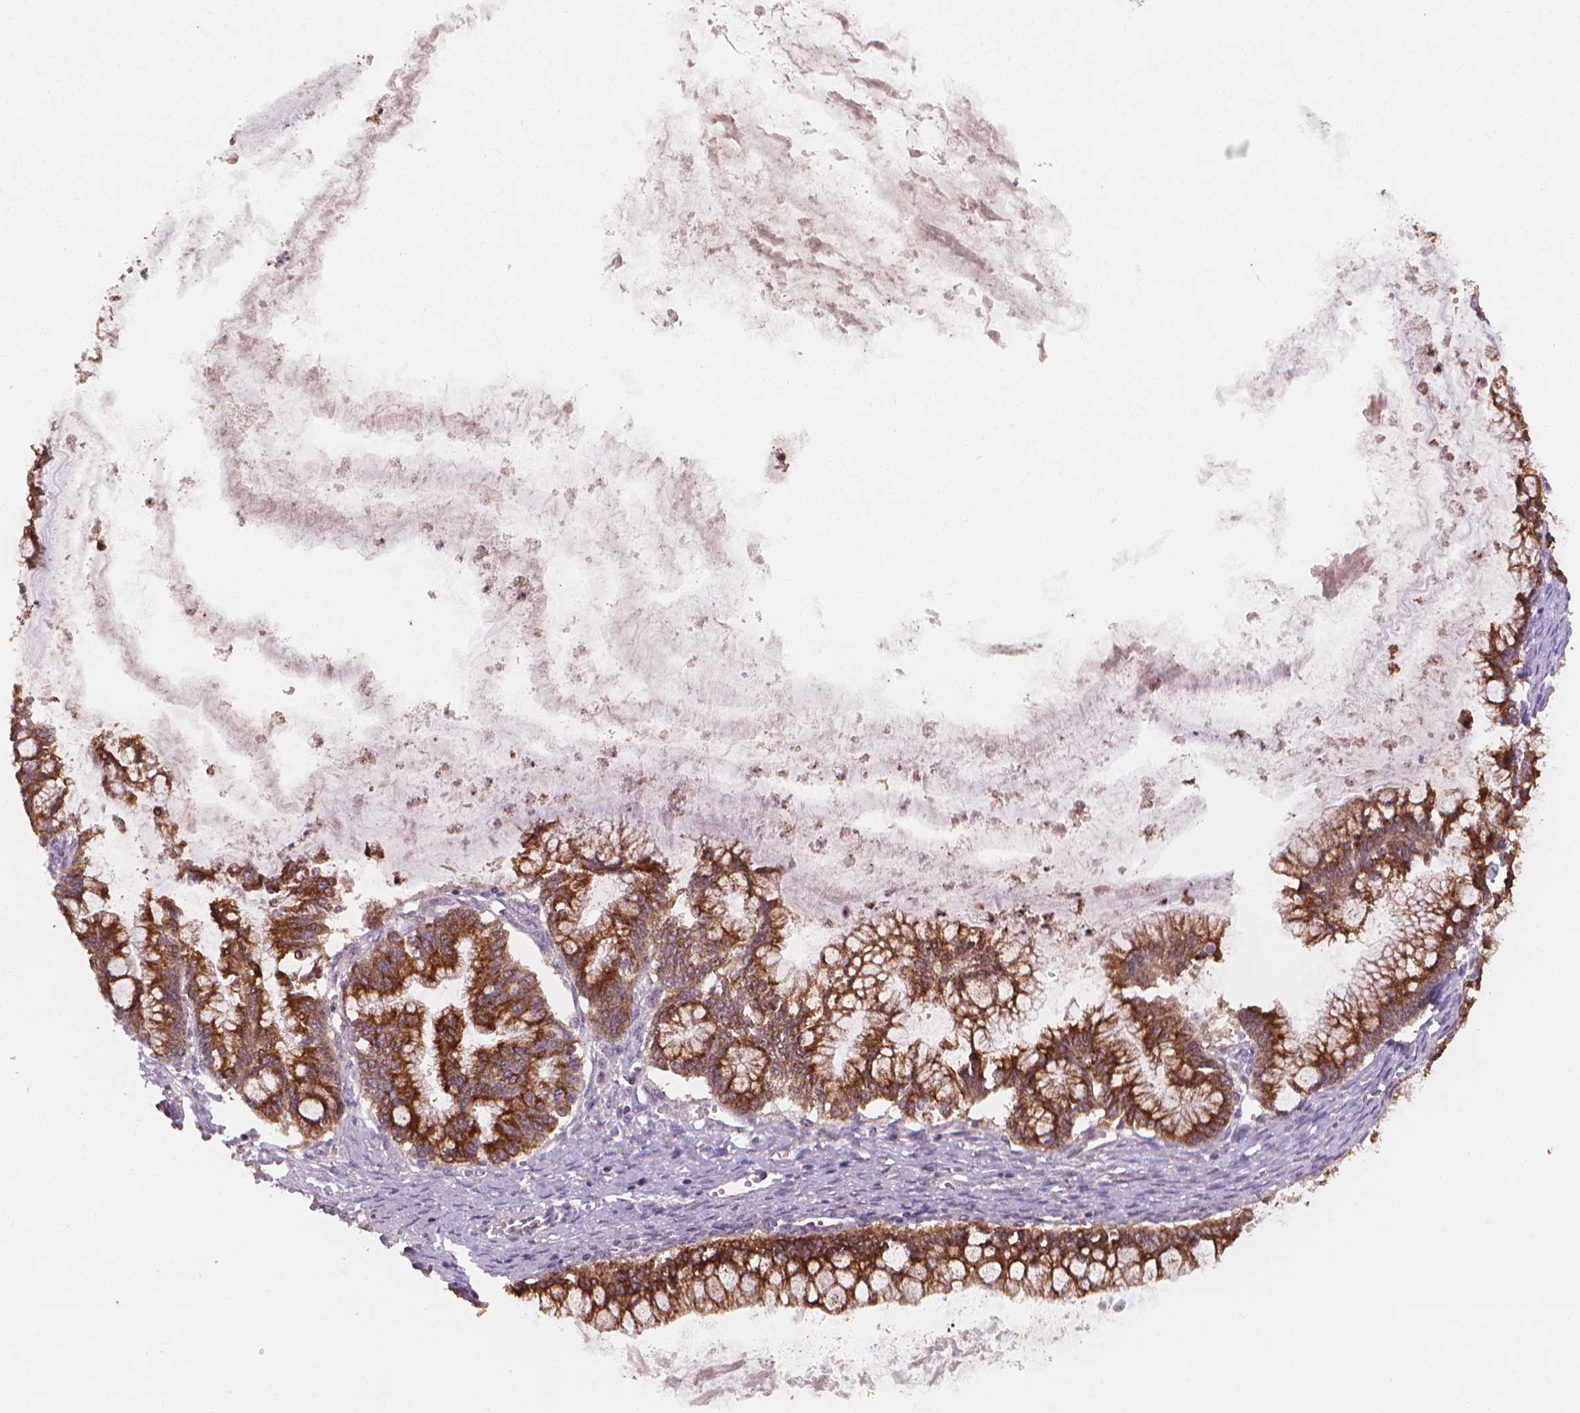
{"staining": {"intensity": "strong", "quantity": ">75%", "location": "cytoplasmic/membranous"}, "tissue": "ovarian cancer", "cell_type": "Tumor cells", "image_type": "cancer", "snomed": [{"axis": "morphology", "description": "Cystadenocarcinoma, mucinous, NOS"}, {"axis": "topography", "description": "Ovary"}], "caption": "High-power microscopy captured an immunohistochemistry (IHC) image of ovarian cancer, revealing strong cytoplasmic/membranous expression in about >75% of tumor cells. The protein of interest is shown in brown color, while the nuclei are stained blue.", "gene": "MUC1", "patient": {"sex": "female", "age": 67}}